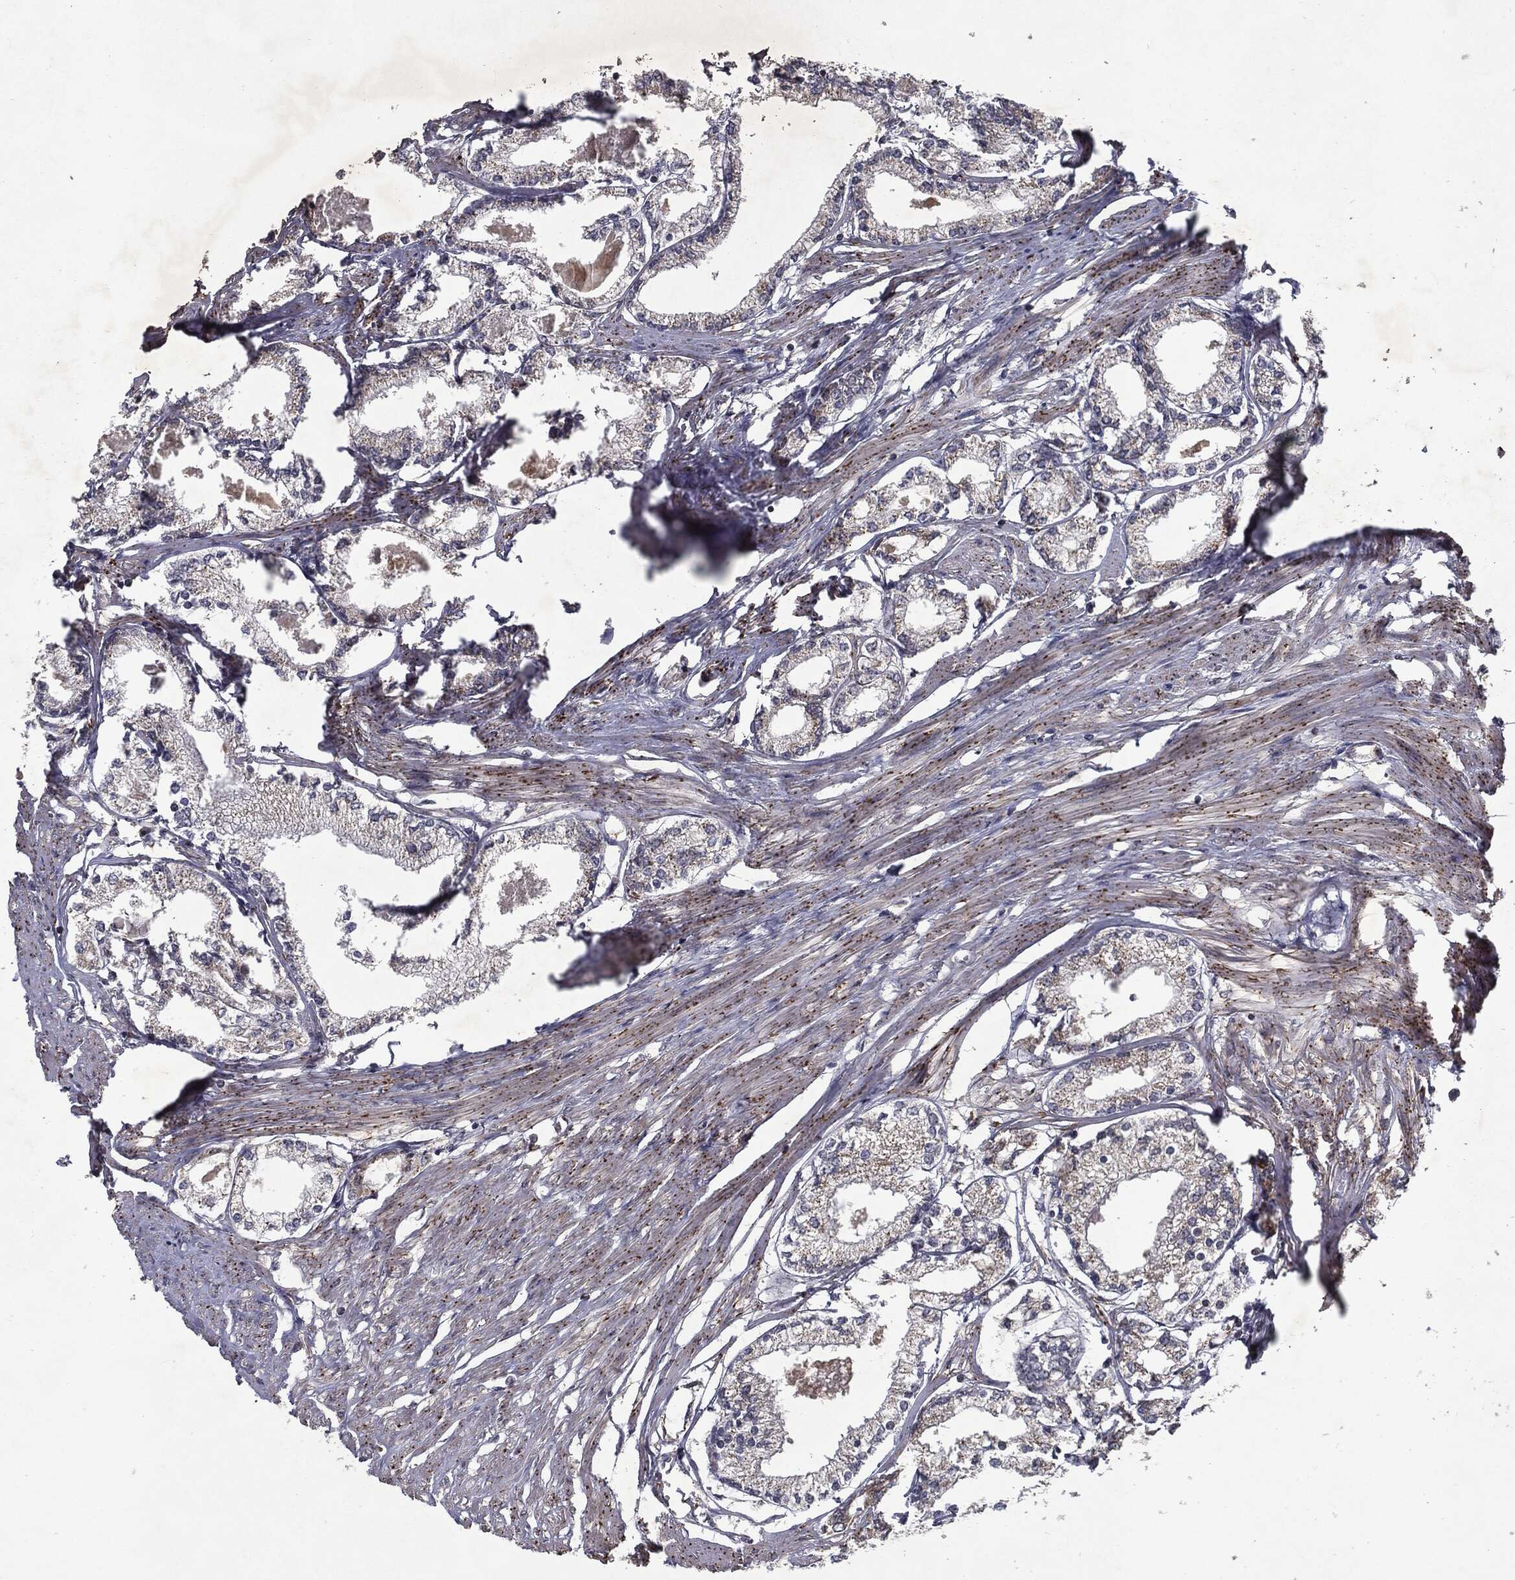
{"staining": {"intensity": "negative", "quantity": "none", "location": "none"}, "tissue": "prostate cancer", "cell_type": "Tumor cells", "image_type": "cancer", "snomed": [{"axis": "morphology", "description": "Adenocarcinoma, NOS"}, {"axis": "topography", "description": "Prostate"}], "caption": "A high-resolution micrograph shows immunohistochemistry (IHC) staining of prostate cancer (adenocarcinoma), which shows no significant expression in tumor cells.", "gene": "HDAC5", "patient": {"sex": "male", "age": 56}}